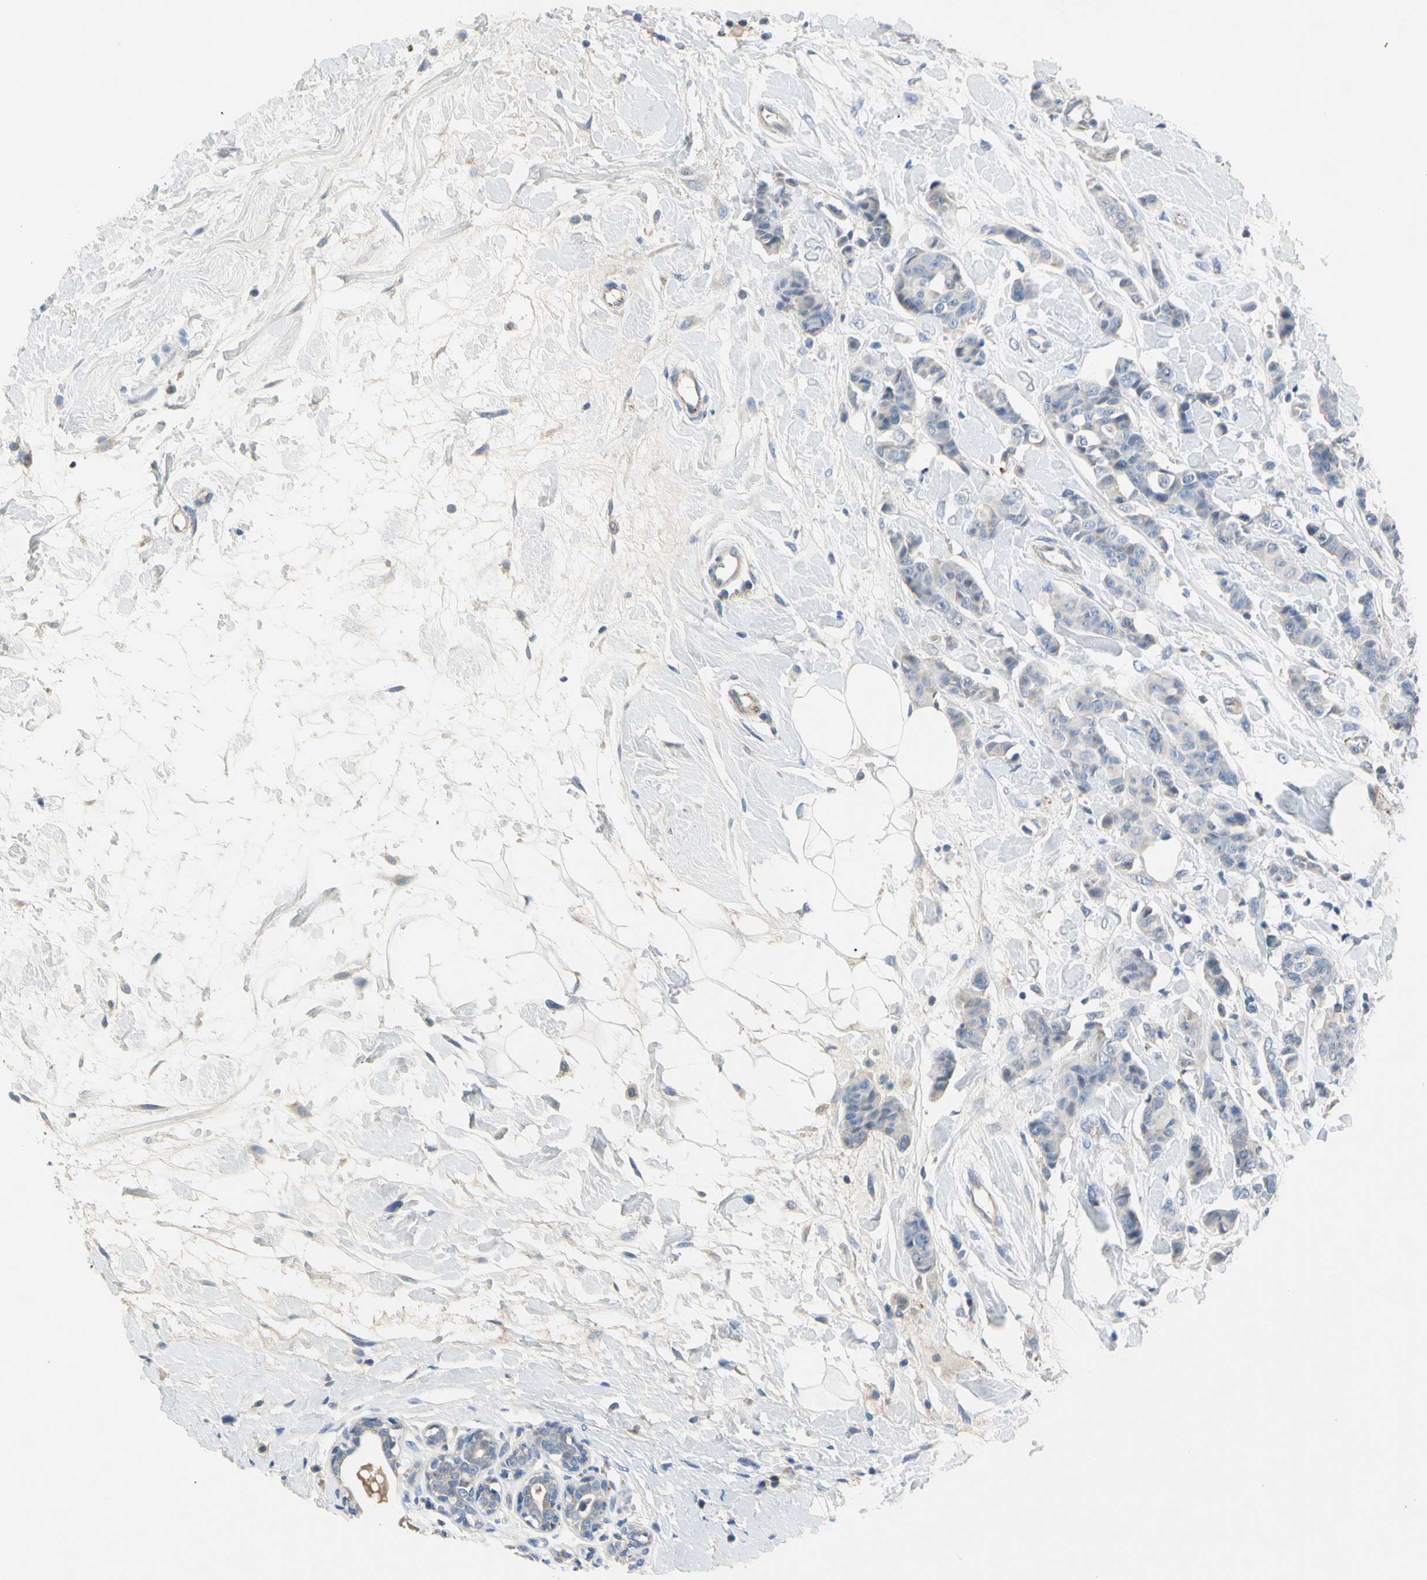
{"staining": {"intensity": "weak", "quantity": "<25%", "location": "cytoplasmic/membranous"}, "tissue": "breast cancer", "cell_type": "Tumor cells", "image_type": "cancer", "snomed": [{"axis": "morphology", "description": "Normal tissue, NOS"}, {"axis": "morphology", "description": "Duct carcinoma"}, {"axis": "topography", "description": "Breast"}], "caption": "Immunohistochemical staining of human infiltrating ductal carcinoma (breast) displays no significant positivity in tumor cells.", "gene": "RETSAT", "patient": {"sex": "female", "age": 40}}